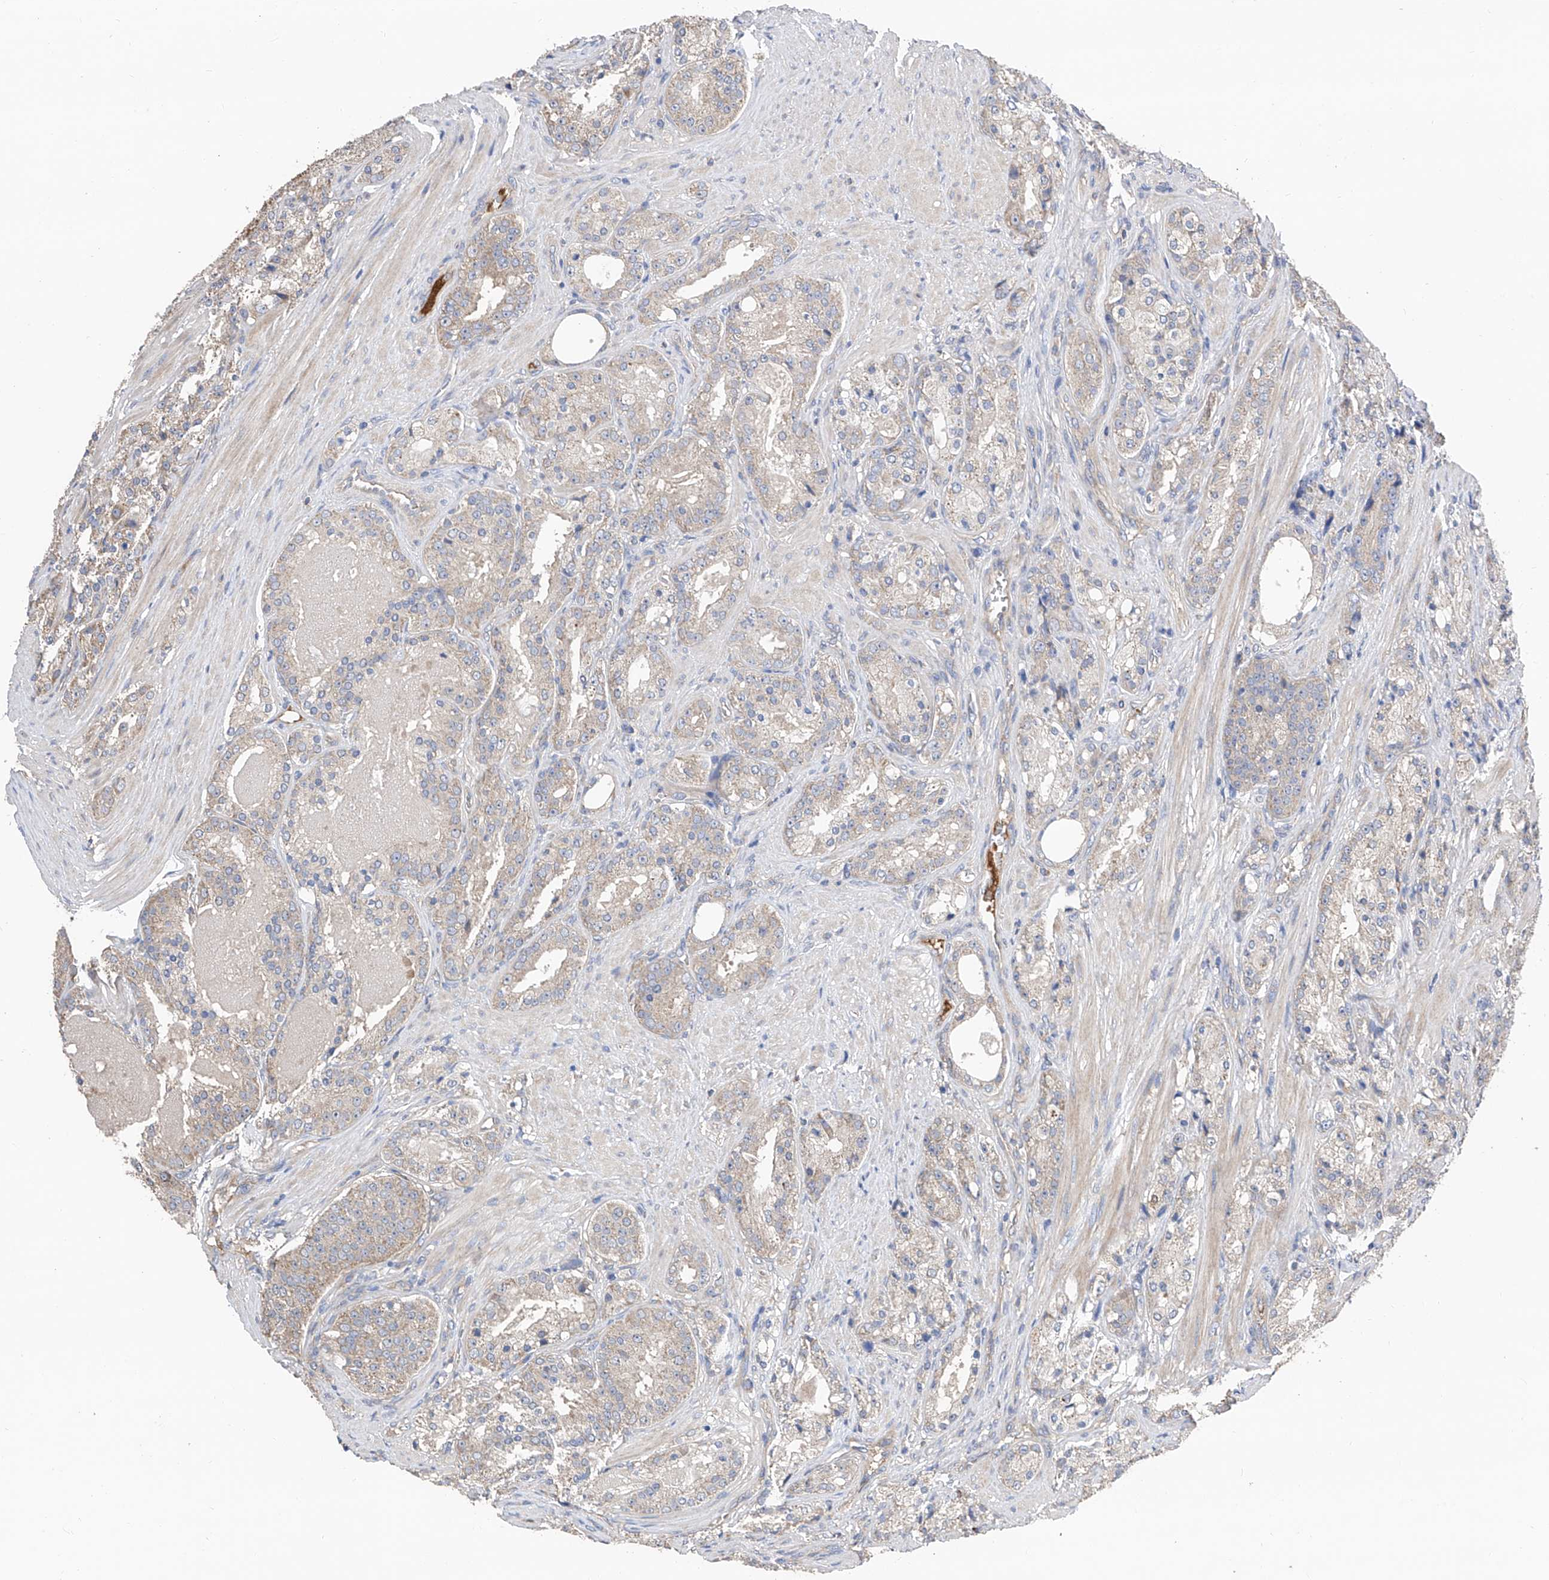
{"staining": {"intensity": "weak", "quantity": "<25%", "location": "cytoplasmic/membranous"}, "tissue": "prostate cancer", "cell_type": "Tumor cells", "image_type": "cancer", "snomed": [{"axis": "morphology", "description": "Adenocarcinoma, High grade"}, {"axis": "topography", "description": "Prostate"}], "caption": "Image shows no significant protein positivity in tumor cells of high-grade adenocarcinoma (prostate).", "gene": "PTK2", "patient": {"sex": "male", "age": 60}}